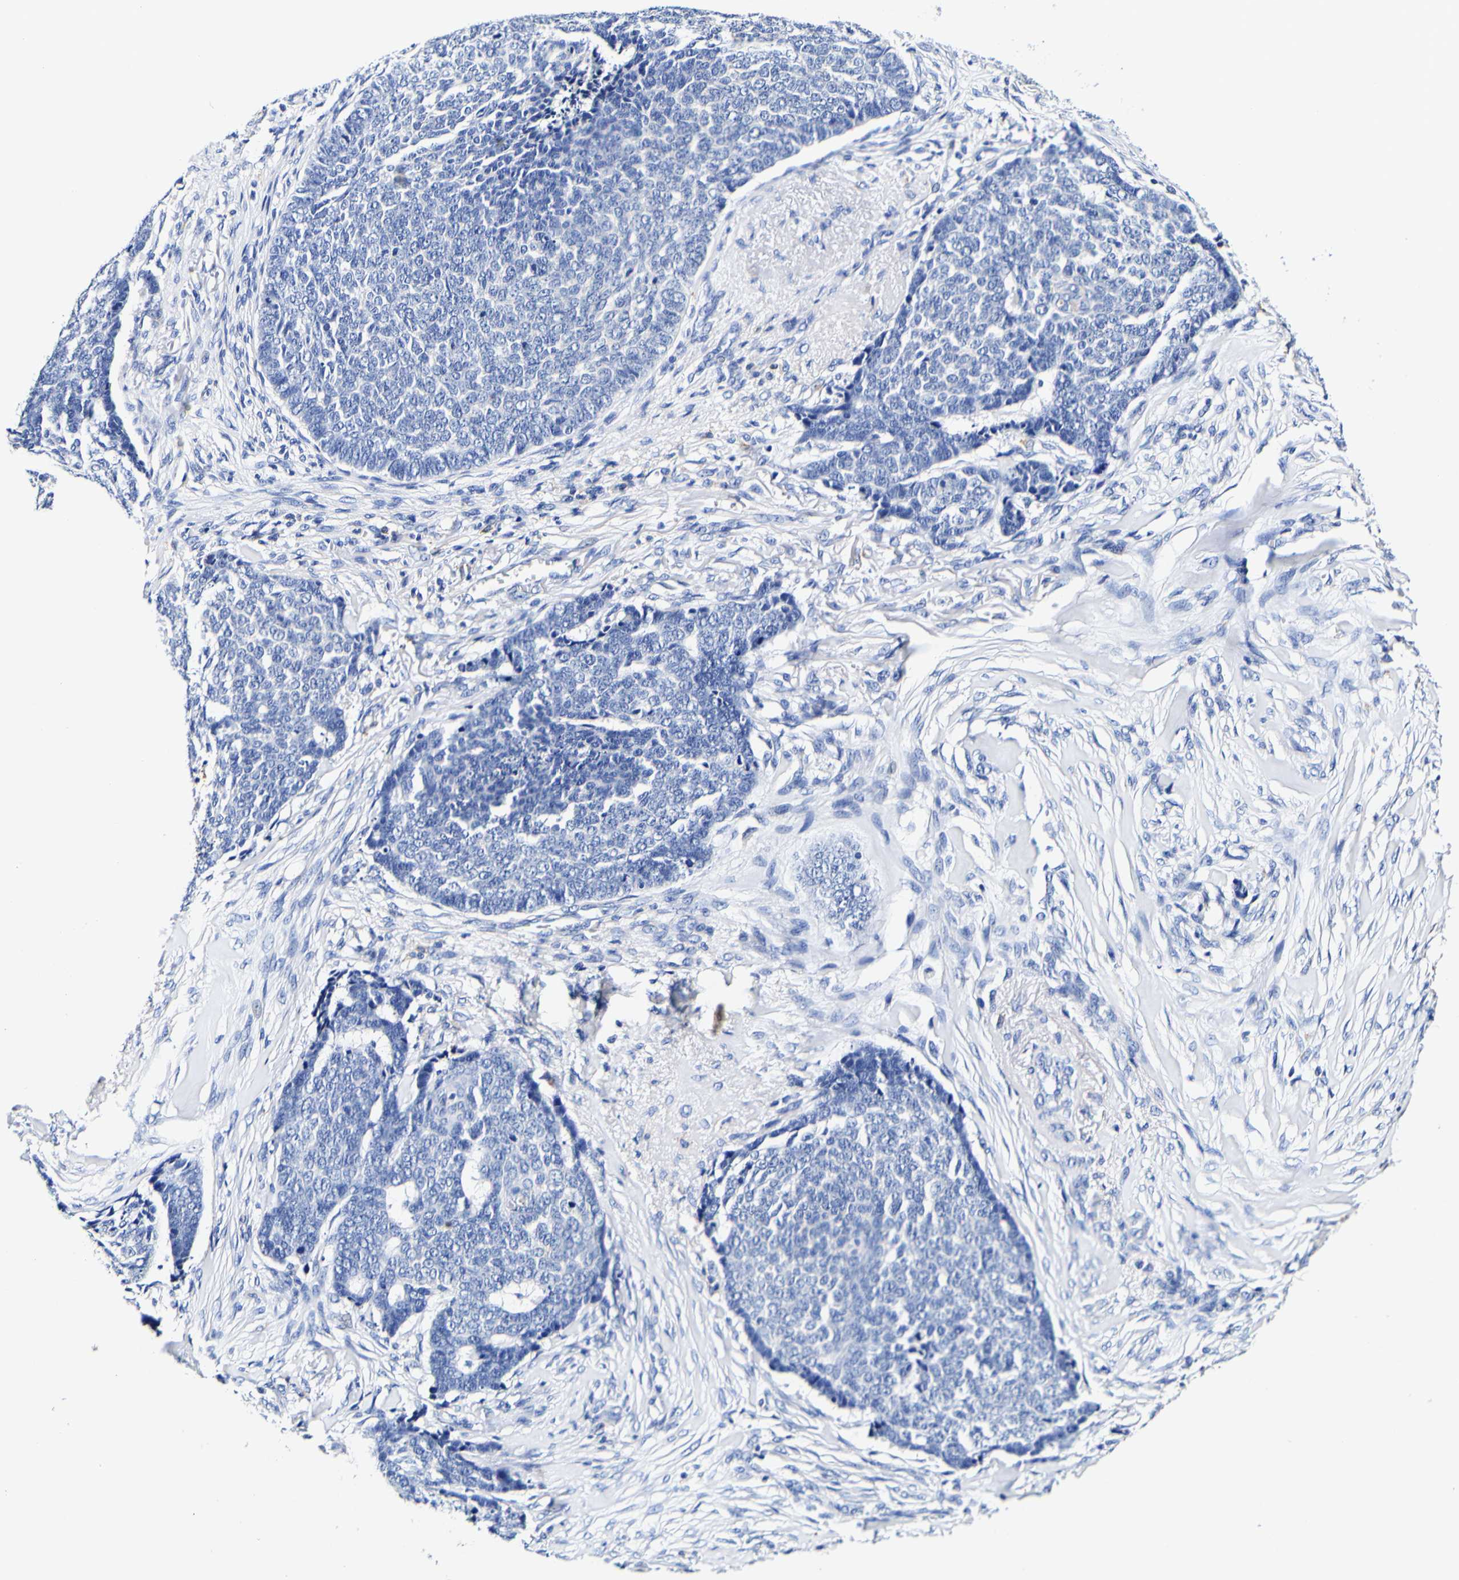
{"staining": {"intensity": "negative", "quantity": "none", "location": "none"}, "tissue": "skin cancer", "cell_type": "Tumor cells", "image_type": "cancer", "snomed": [{"axis": "morphology", "description": "Basal cell carcinoma"}, {"axis": "topography", "description": "Skin"}], "caption": "Immunohistochemistry micrograph of human skin cancer (basal cell carcinoma) stained for a protein (brown), which shows no positivity in tumor cells.", "gene": "CAMK4", "patient": {"sex": "male", "age": 84}}